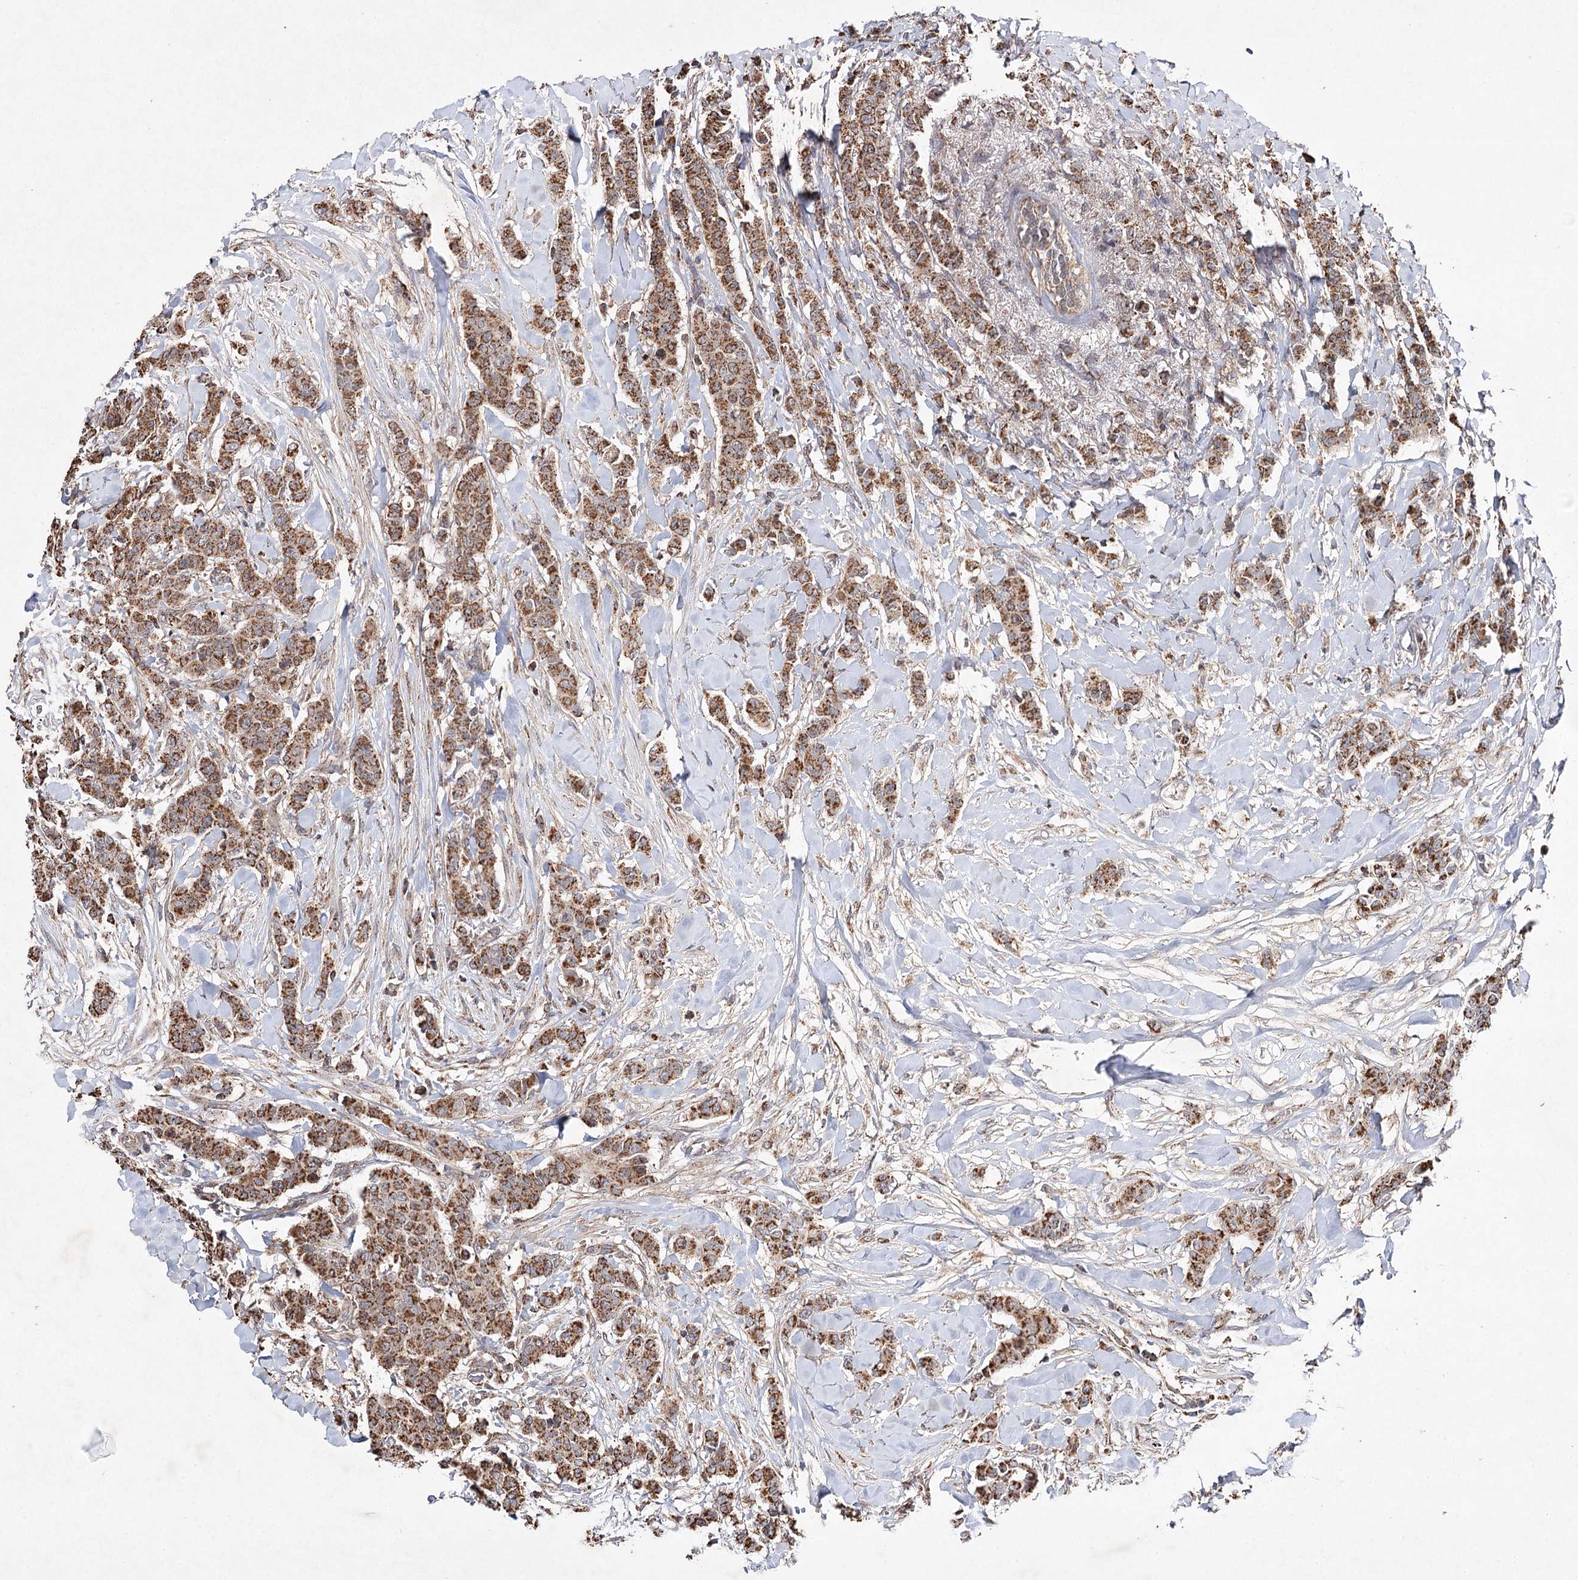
{"staining": {"intensity": "strong", "quantity": ">75%", "location": "cytoplasmic/membranous"}, "tissue": "breast cancer", "cell_type": "Tumor cells", "image_type": "cancer", "snomed": [{"axis": "morphology", "description": "Duct carcinoma"}, {"axis": "topography", "description": "Breast"}], "caption": "Immunohistochemical staining of breast cancer (intraductal carcinoma) displays strong cytoplasmic/membranous protein expression in approximately >75% of tumor cells.", "gene": "PIK3CB", "patient": {"sex": "female", "age": 40}}